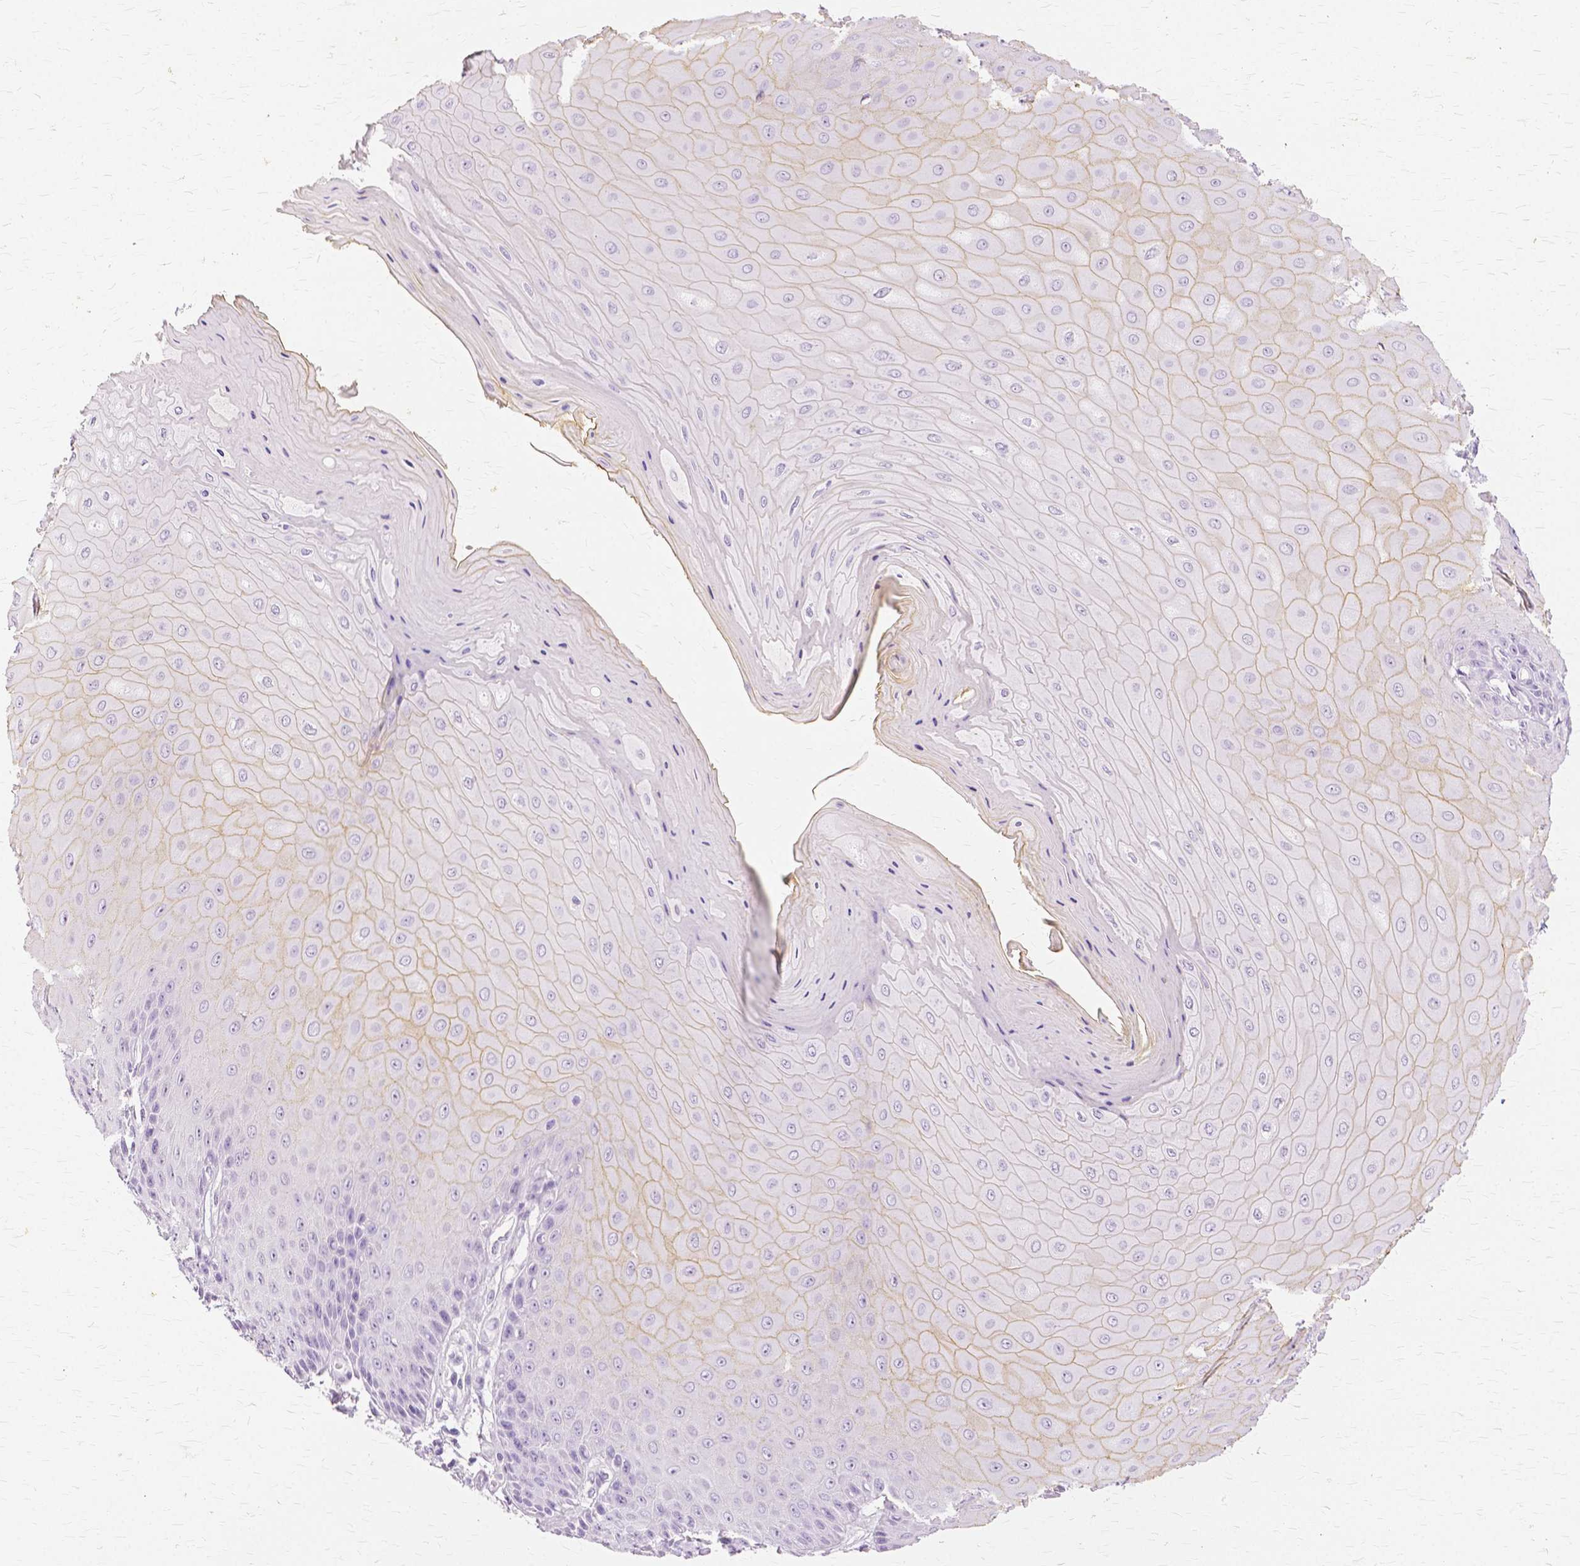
{"staining": {"intensity": "weak", "quantity": "25%-75%", "location": "cytoplasmic/membranous"}, "tissue": "vagina", "cell_type": "Squamous epithelial cells", "image_type": "normal", "snomed": [{"axis": "morphology", "description": "Normal tissue, NOS"}, {"axis": "topography", "description": "Vagina"}], "caption": "A high-resolution histopathology image shows IHC staining of benign vagina, which displays weak cytoplasmic/membranous positivity in approximately 25%-75% of squamous epithelial cells.", "gene": "TGM1", "patient": {"sex": "female", "age": 83}}